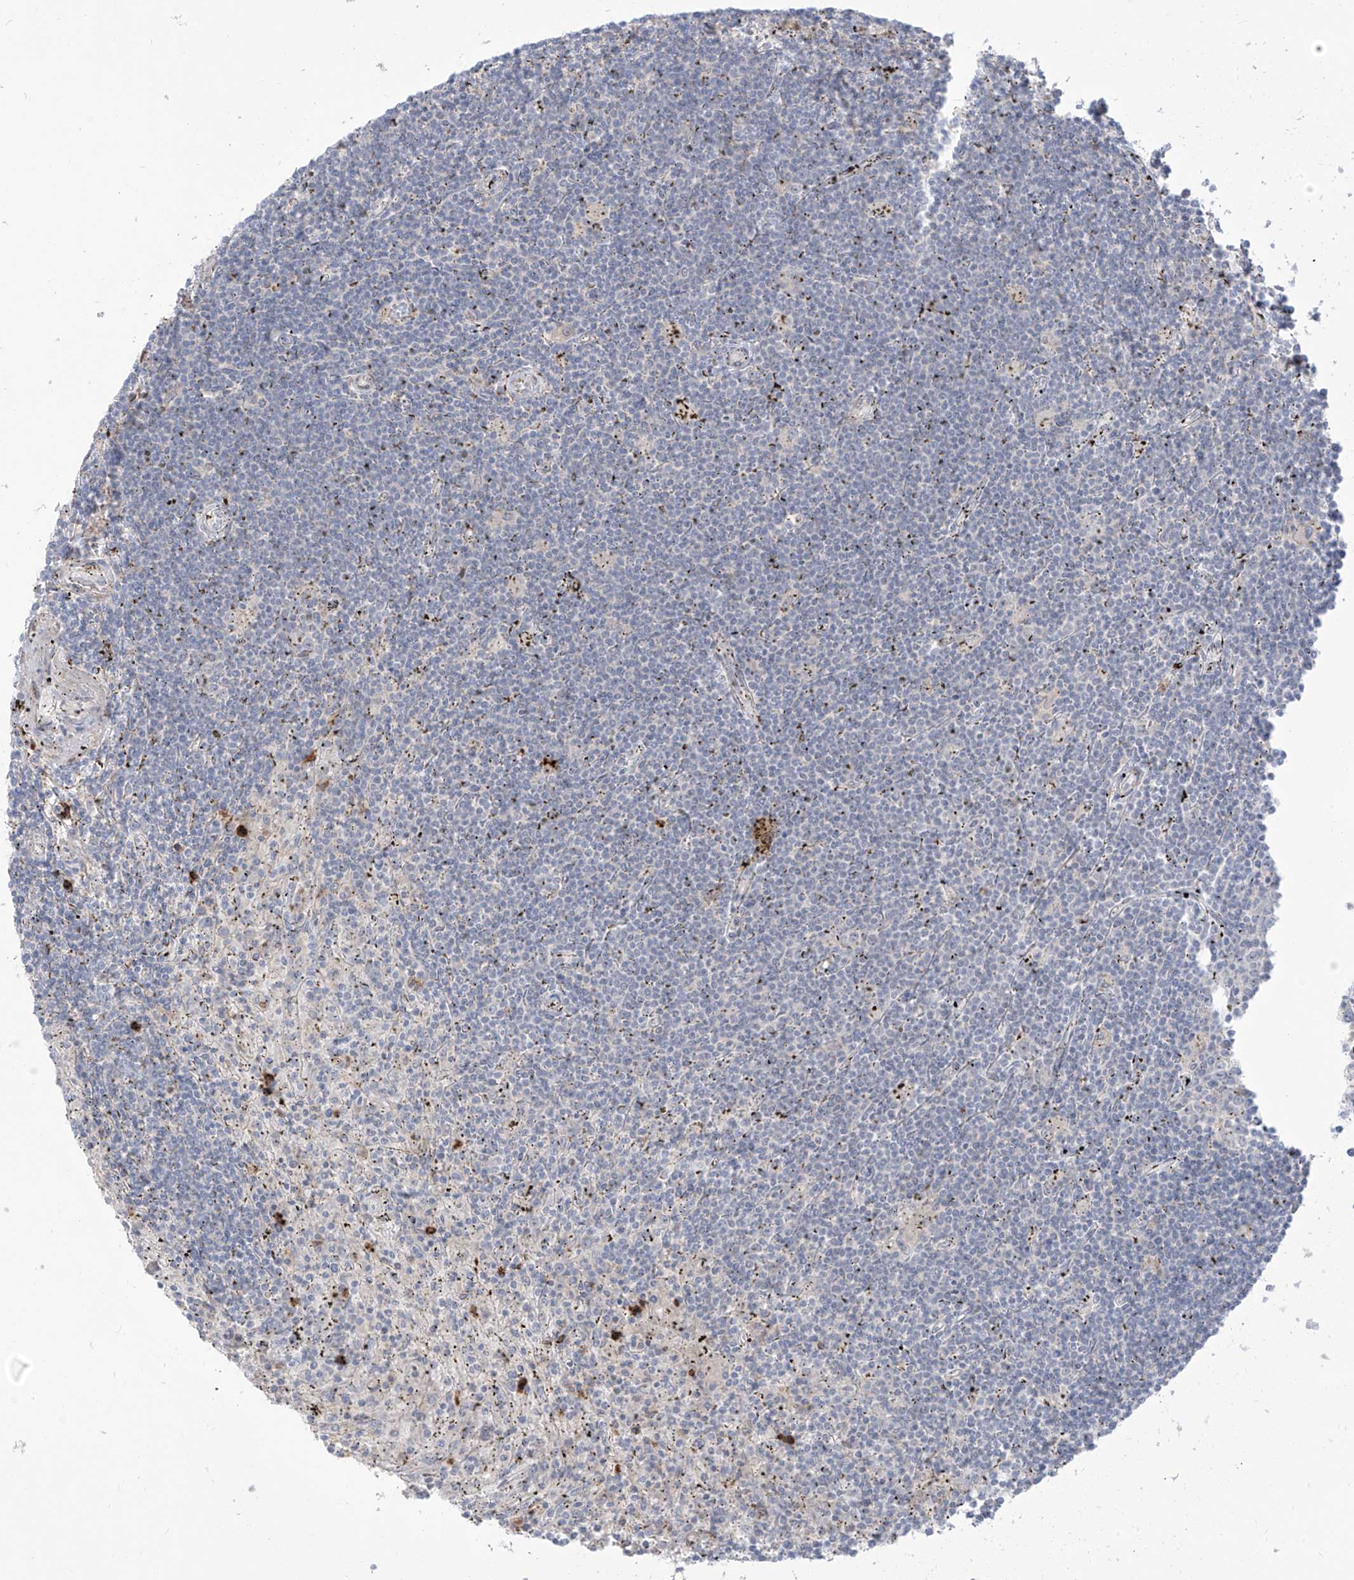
{"staining": {"intensity": "negative", "quantity": "none", "location": "none"}, "tissue": "lymphoma", "cell_type": "Tumor cells", "image_type": "cancer", "snomed": [{"axis": "morphology", "description": "Malignant lymphoma, non-Hodgkin's type, Low grade"}, {"axis": "topography", "description": "Spleen"}], "caption": "A high-resolution micrograph shows immunohistochemistry (IHC) staining of malignant lymphoma, non-Hodgkin's type (low-grade), which reveals no significant positivity in tumor cells.", "gene": "NOTO", "patient": {"sex": "male", "age": 76}}